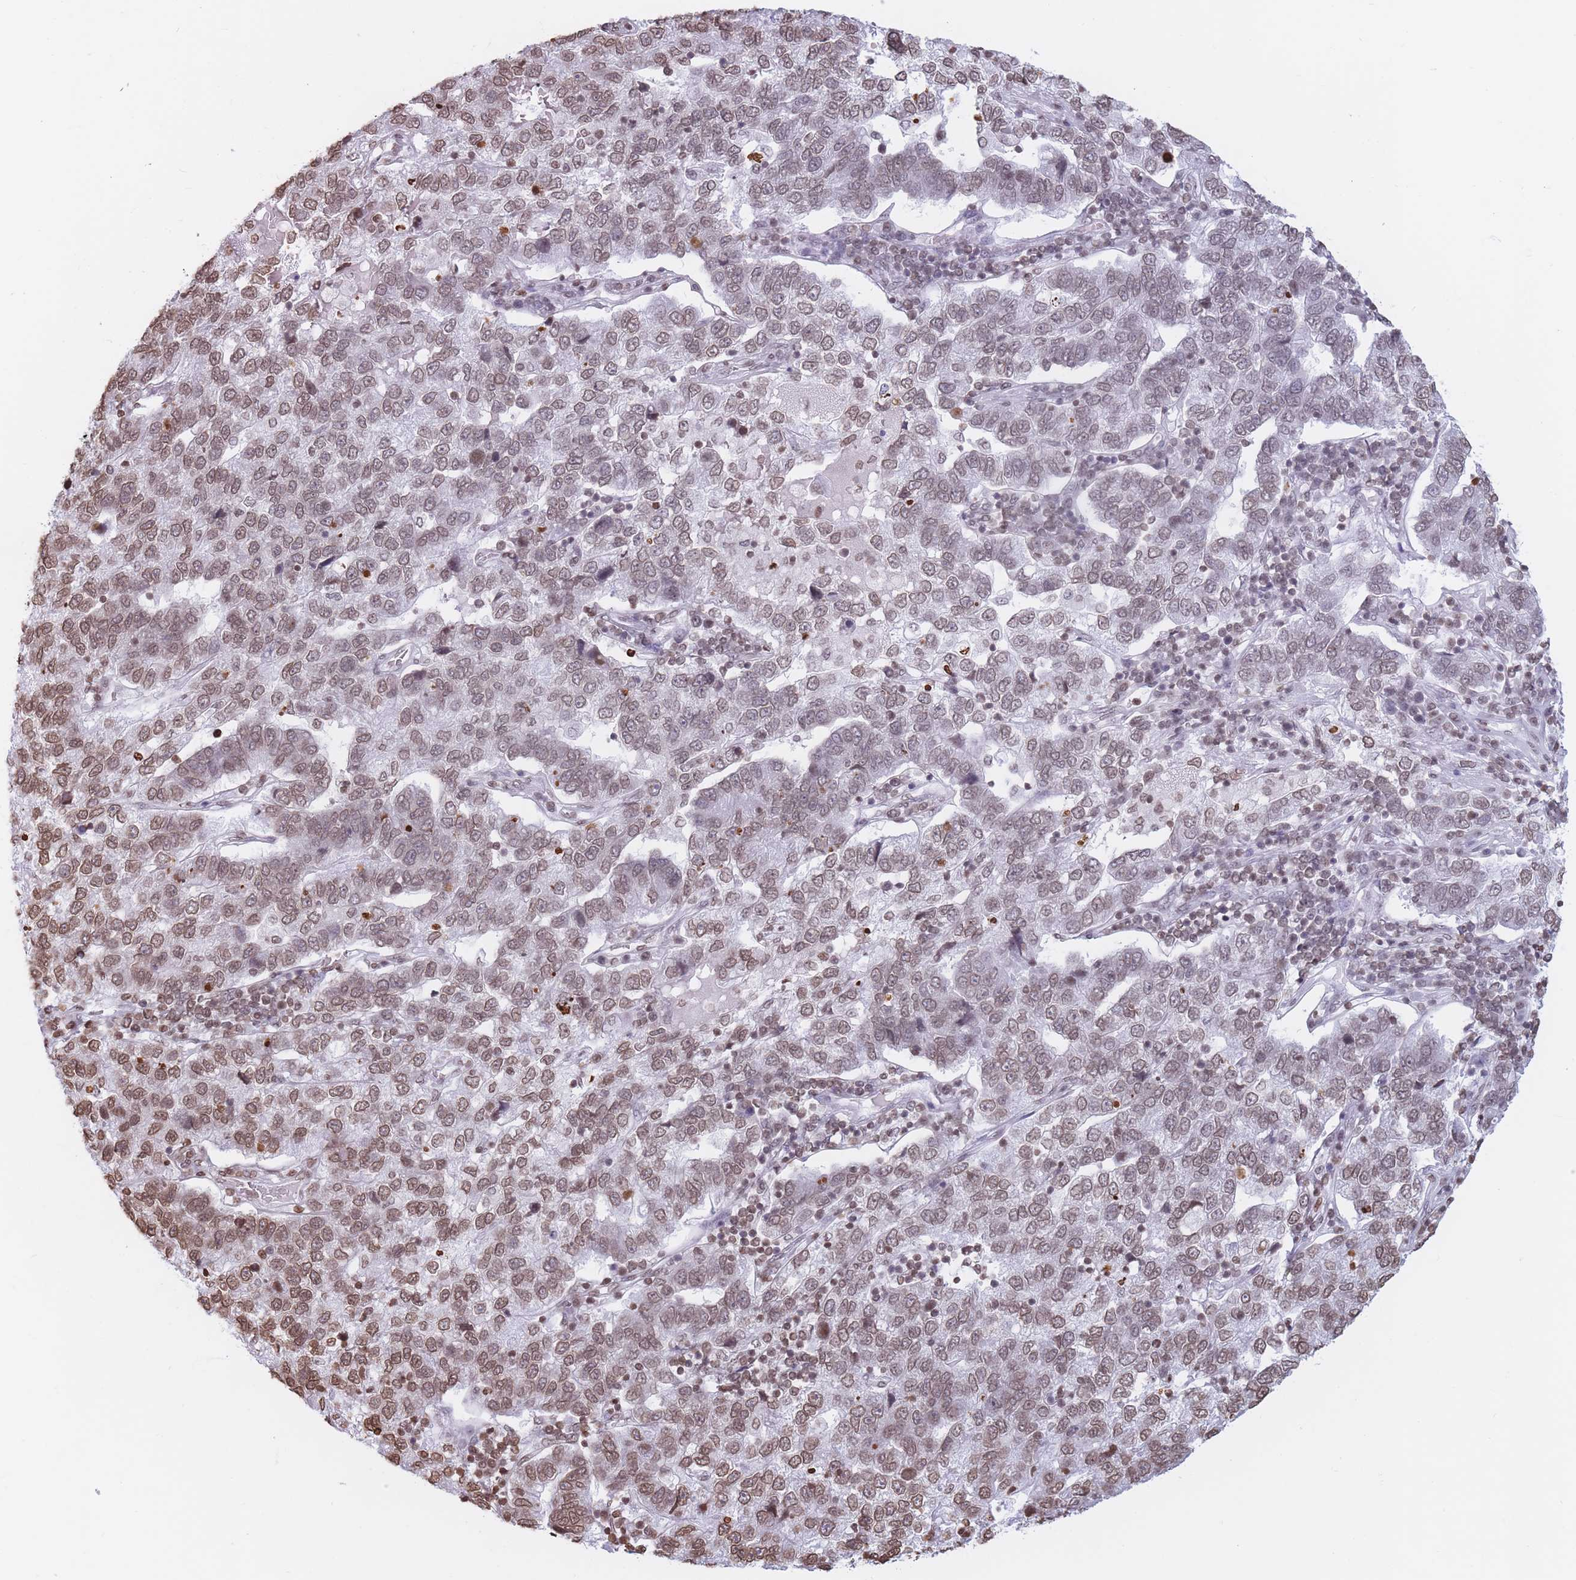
{"staining": {"intensity": "moderate", "quantity": ">75%", "location": "nuclear"}, "tissue": "pancreatic cancer", "cell_type": "Tumor cells", "image_type": "cancer", "snomed": [{"axis": "morphology", "description": "Adenocarcinoma, NOS"}, {"axis": "topography", "description": "Pancreas"}], "caption": "Approximately >75% of tumor cells in pancreatic adenocarcinoma exhibit moderate nuclear protein staining as visualized by brown immunohistochemical staining.", "gene": "RYK", "patient": {"sex": "female", "age": 61}}